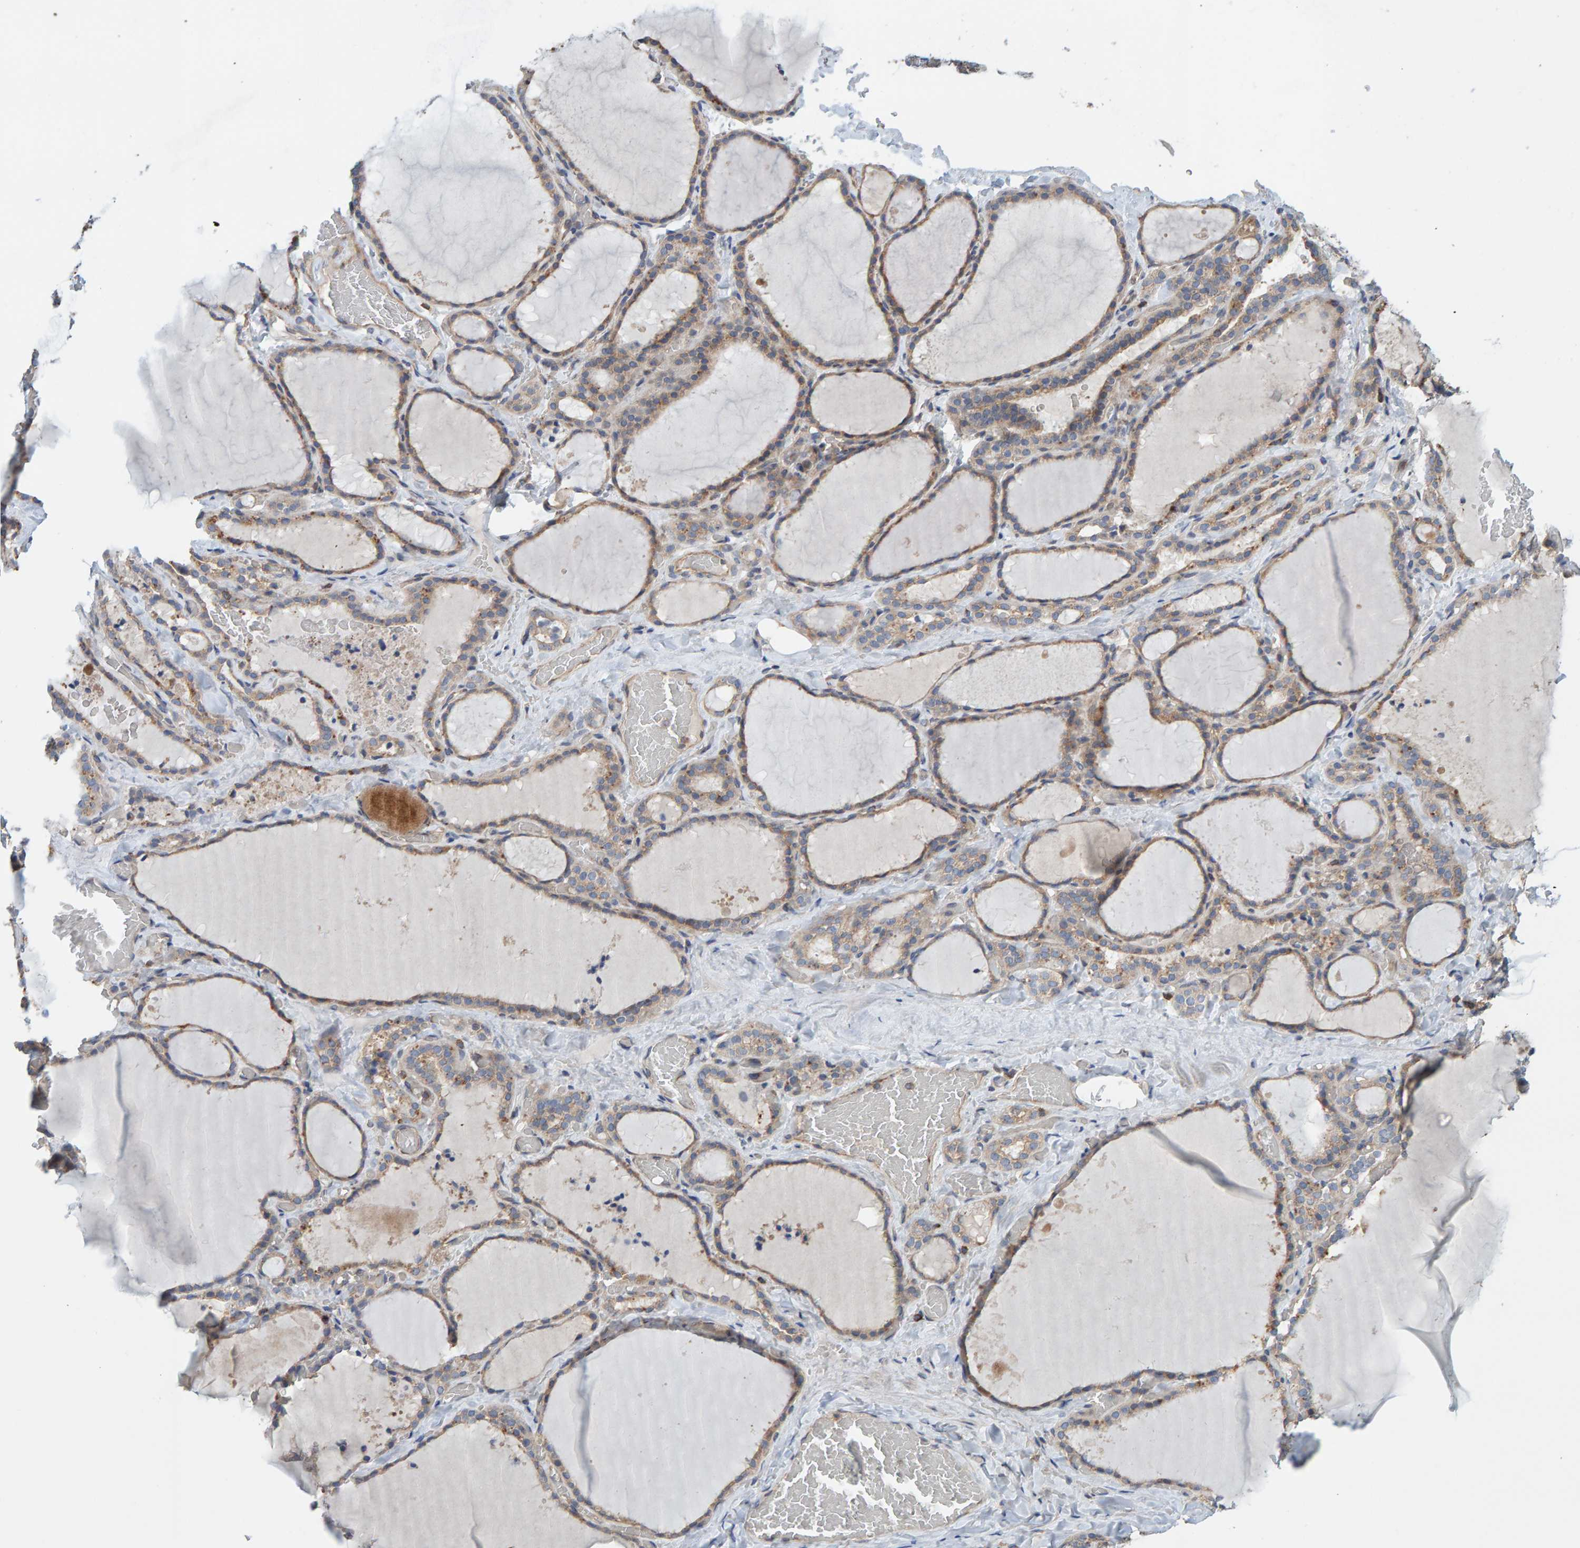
{"staining": {"intensity": "weak", "quantity": ">75%", "location": "cytoplasmic/membranous"}, "tissue": "thyroid gland", "cell_type": "Glandular cells", "image_type": "normal", "snomed": [{"axis": "morphology", "description": "Normal tissue, NOS"}, {"axis": "topography", "description": "Thyroid gland"}], "caption": "A low amount of weak cytoplasmic/membranous positivity is present in about >75% of glandular cells in normal thyroid gland.", "gene": "CCM2", "patient": {"sex": "female", "age": 22}}